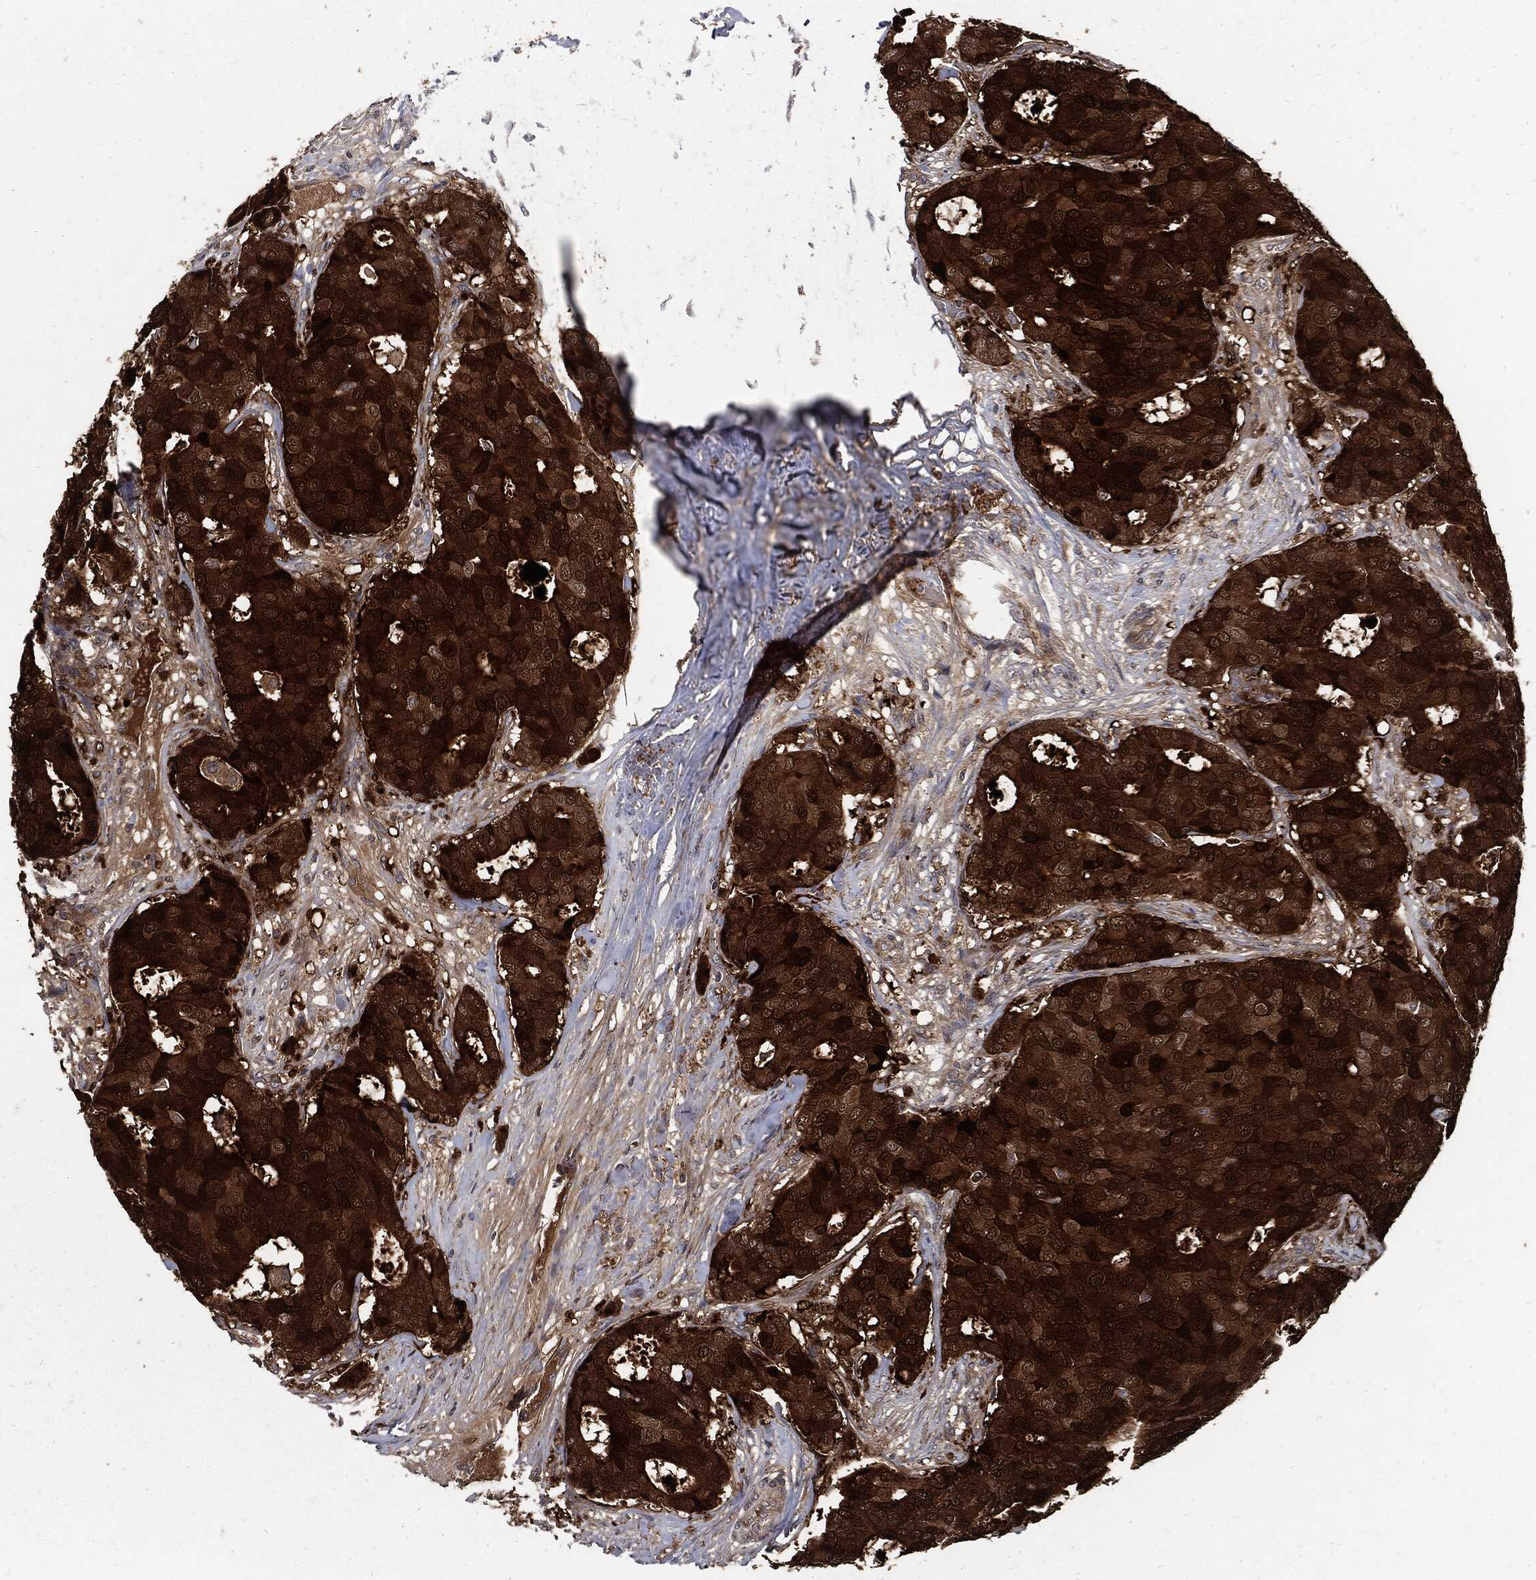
{"staining": {"intensity": "strong", "quantity": ">75%", "location": "cytoplasmic/membranous"}, "tissue": "breast cancer", "cell_type": "Tumor cells", "image_type": "cancer", "snomed": [{"axis": "morphology", "description": "Duct carcinoma"}, {"axis": "topography", "description": "Breast"}], "caption": "A micrograph of intraductal carcinoma (breast) stained for a protein exhibits strong cytoplasmic/membranous brown staining in tumor cells. (IHC, brightfield microscopy, high magnification).", "gene": "CLU", "patient": {"sex": "female", "age": 75}}